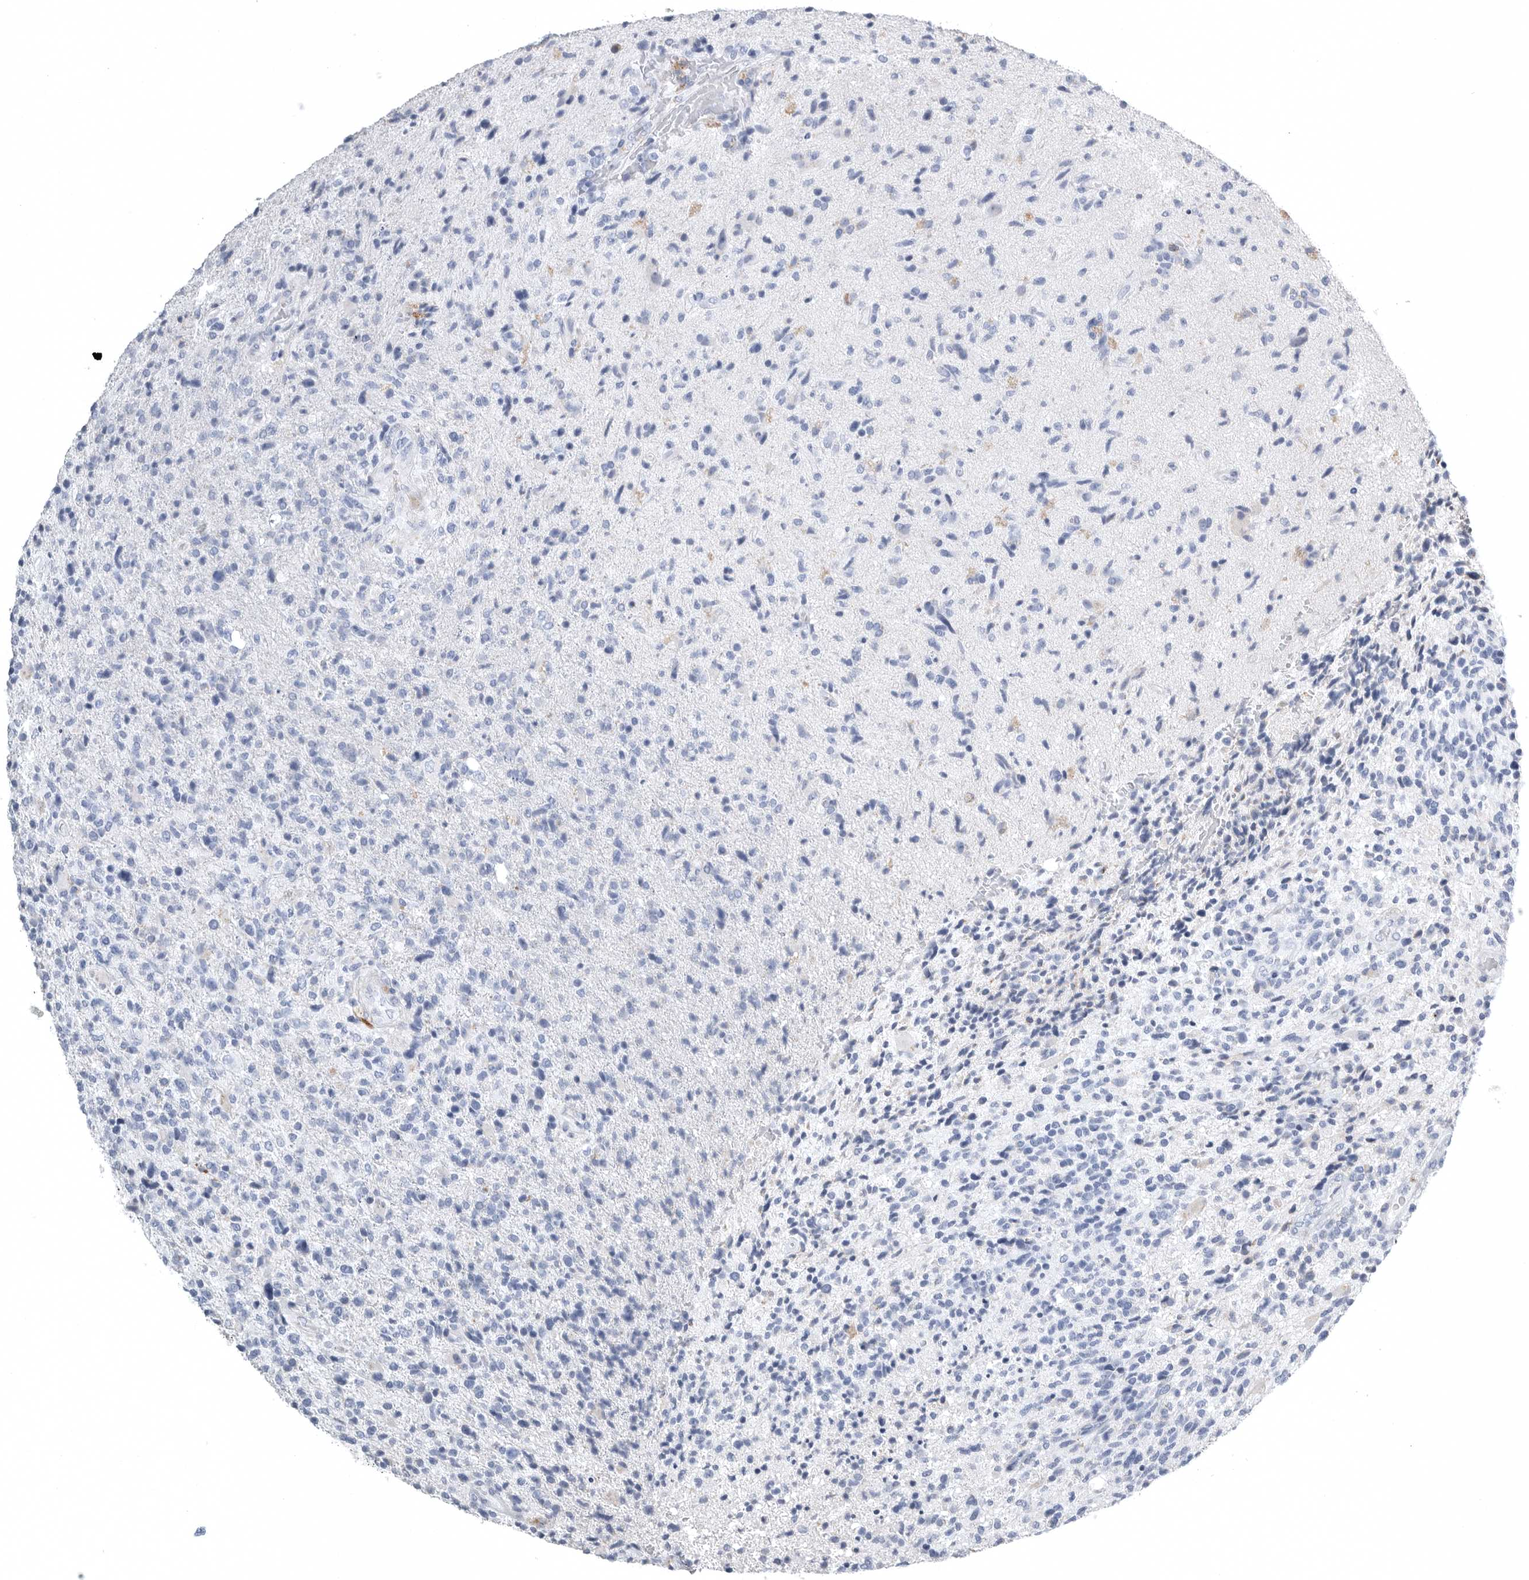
{"staining": {"intensity": "negative", "quantity": "none", "location": "none"}, "tissue": "glioma", "cell_type": "Tumor cells", "image_type": "cancer", "snomed": [{"axis": "morphology", "description": "Glioma, malignant, High grade"}, {"axis": "topography", "description": "Brain"}], "caption": "This is an immunohistochemistry micrograph of glioma. There is no staining in tumor cells.", "gene": "TIMP1", "patient": {"sex": "male", "age": 72}}